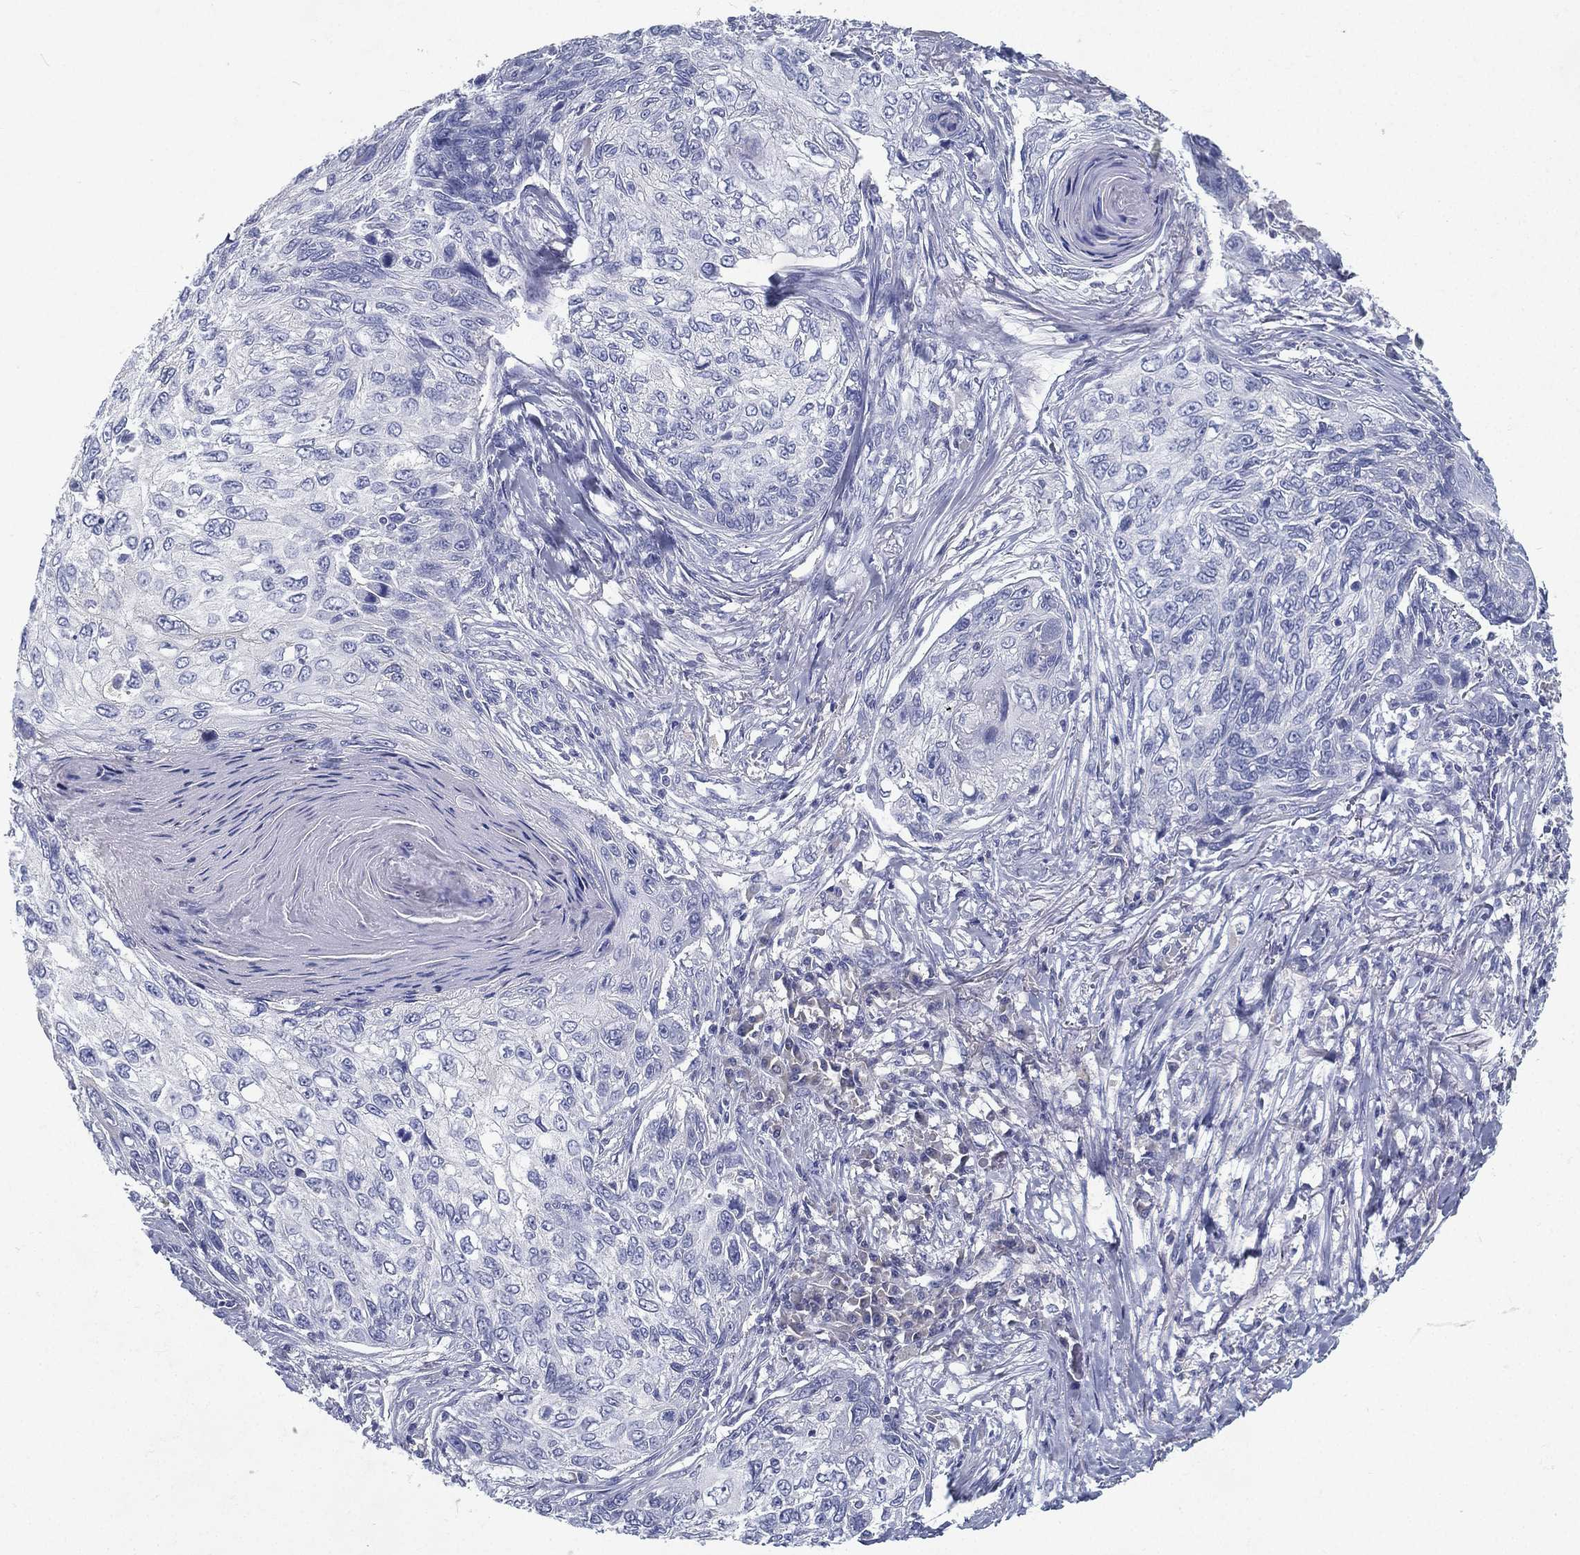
{"staining": {"intensity": "negative", "quantity": "none", "location": "none"}, "tissue": "skin cancer", "cell_type": "Tumor cells", "image_type": "cancer", "snomed": [{"axis": "morphology", "description": "Squamous cell carcinoma, NOS"}, {"axis": "topography", "description": "Skin"}], "caption": "This histopathology image is of skin cancer (squamous cell carcinoma) stained with immunohistochemistry to label a protein in brown with the nuclei are counter-stained blue. There is no staining in tumor cells.", "gene": "RGS13", "patient": {"sex": "male", "age": 92}}